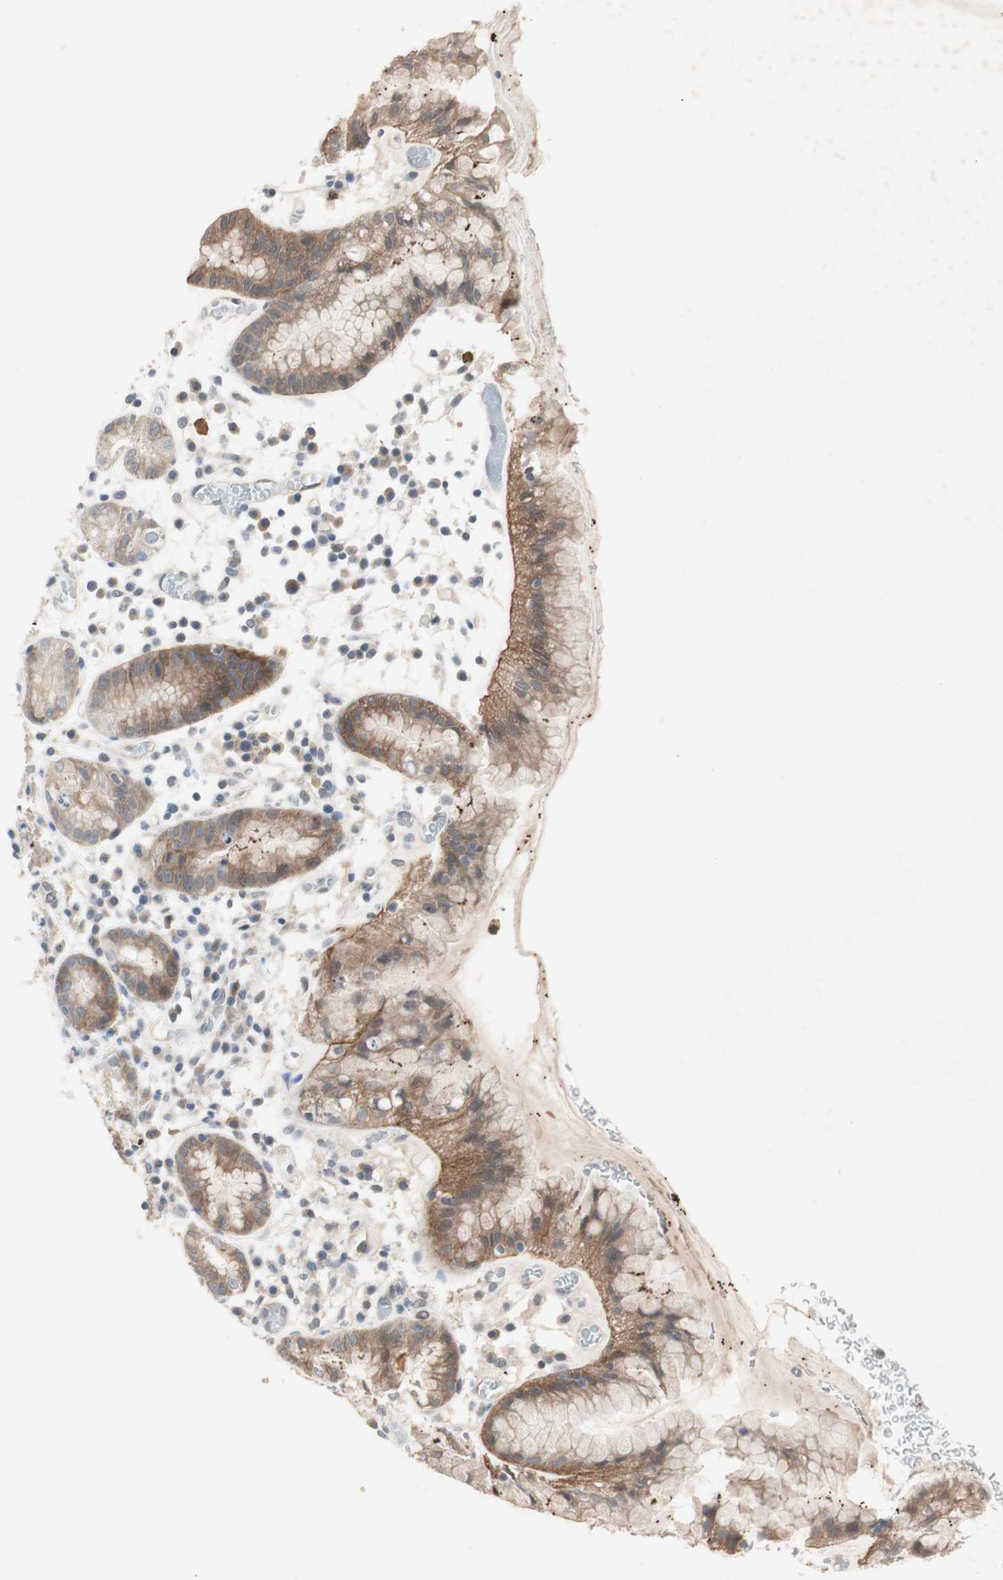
{"staining": {"intensity": "weak", "quantity": "25%-75%", "location": "cytoplasmic/membranous"}, "tissue": "stomach", "cell_type": "Glandular cells", "image_type": "normal", "snomed": [{"axis": "morphology", "description": "Normal tissue, NOS"}, {"axis": "topography", "description": "Stomach"}, {"axis": "topography", "description": "Stomach, lower"}], "caption": "A photomicrograph showing weak cytoplasmic/membranous staining in approximately 25%-75% of glandular cells in benign stomach, as visualized by brown immunohistochemical staining.", "gene": "ITGB4", "patient": {"sex": "female", "age": 75}}